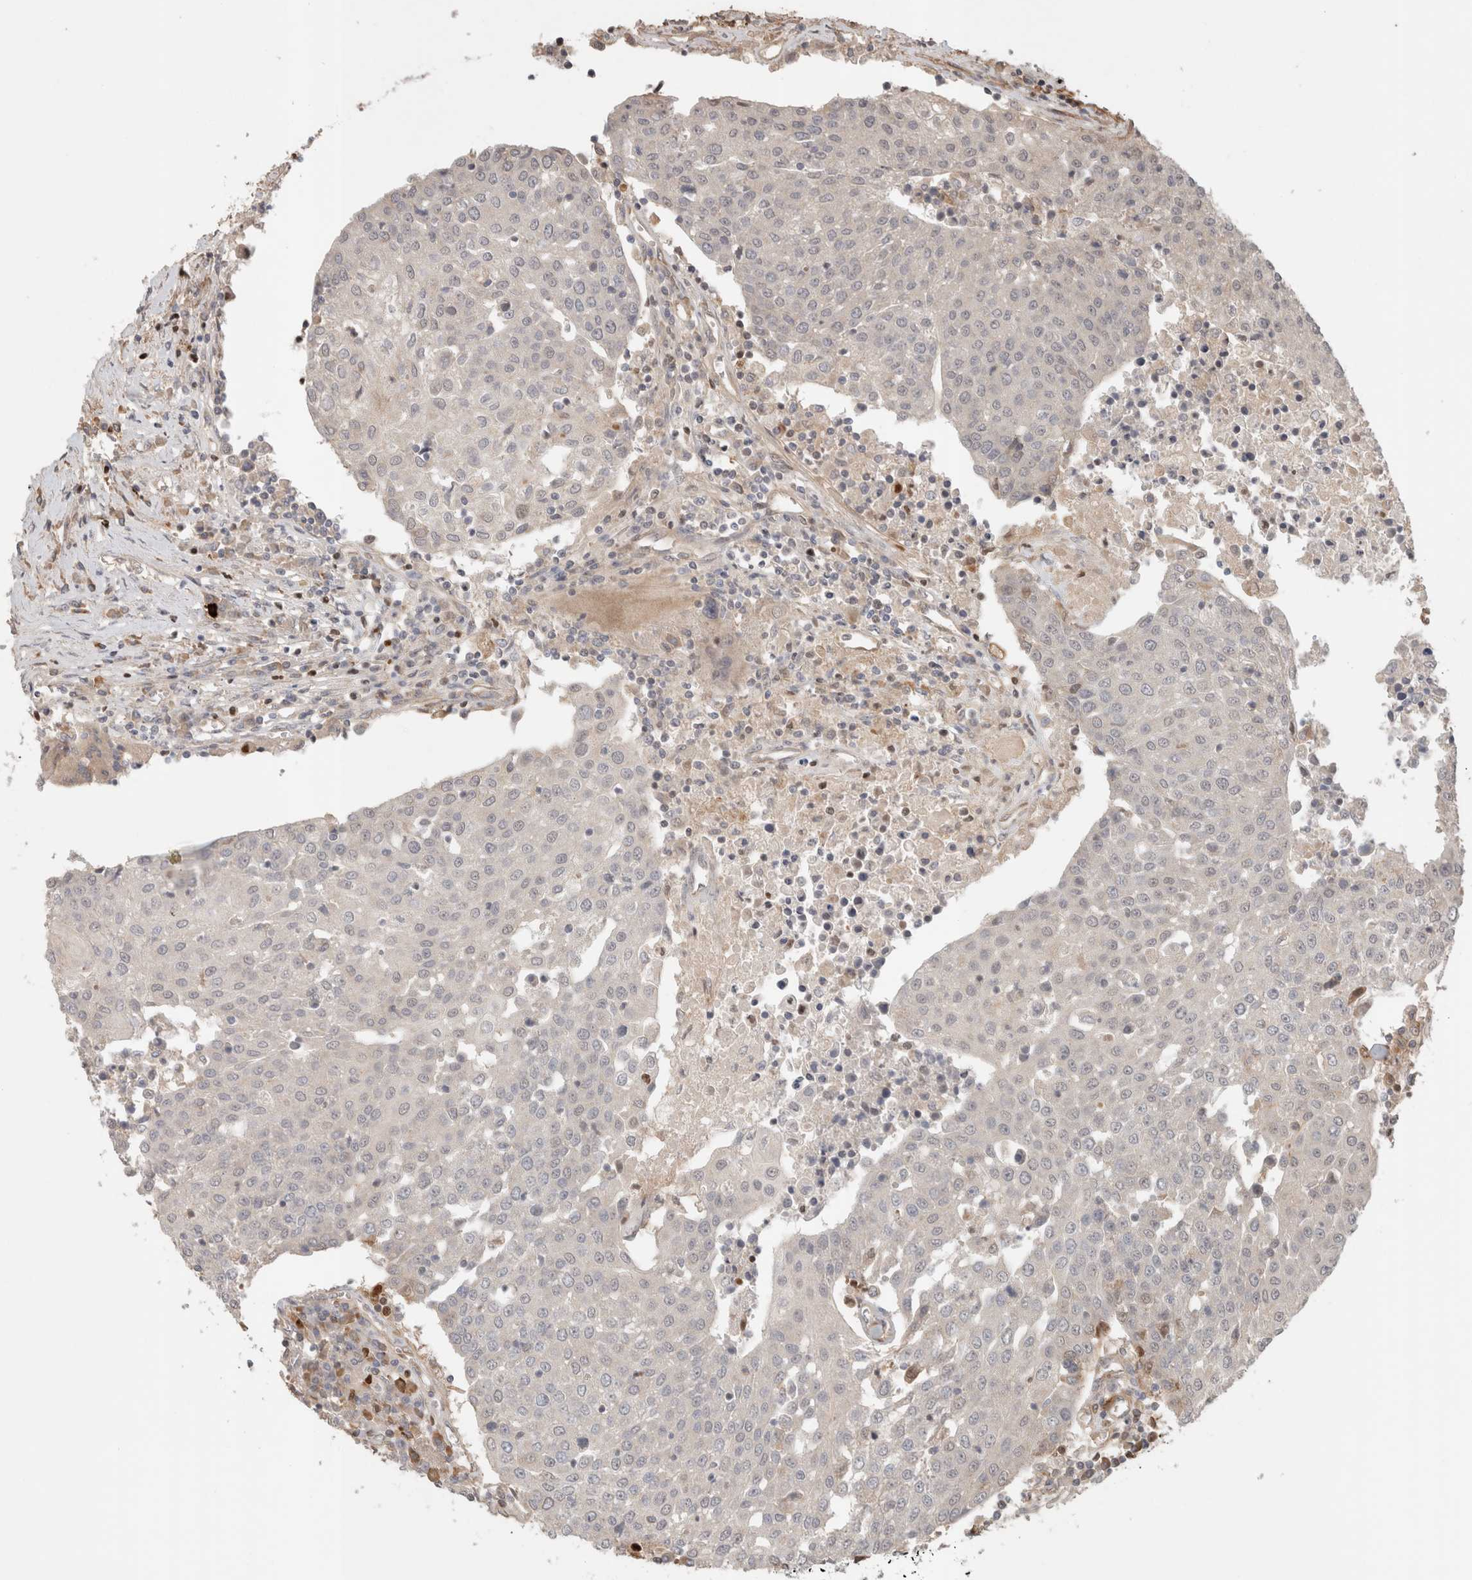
{"staining": {"intensity": "negative", "quantity": "none", "location": "none"}, "tissue": "urothelial cancer", "cell_type": "Tumor cells", "image_type": "cancer", "snomed": [{"axis": "morphology", "description": "Urothelial carcinoma, High grade"}, {"axis": "topography", "description": "Urinary bladder"}], "caption": "Urothelial carcinoma (high-grade) stained for a protein using immunohistochemistry demonstrates no positivity tumor cells.", "gene": "HSPG2", "patient": {"sex": "female", "age": 85}}